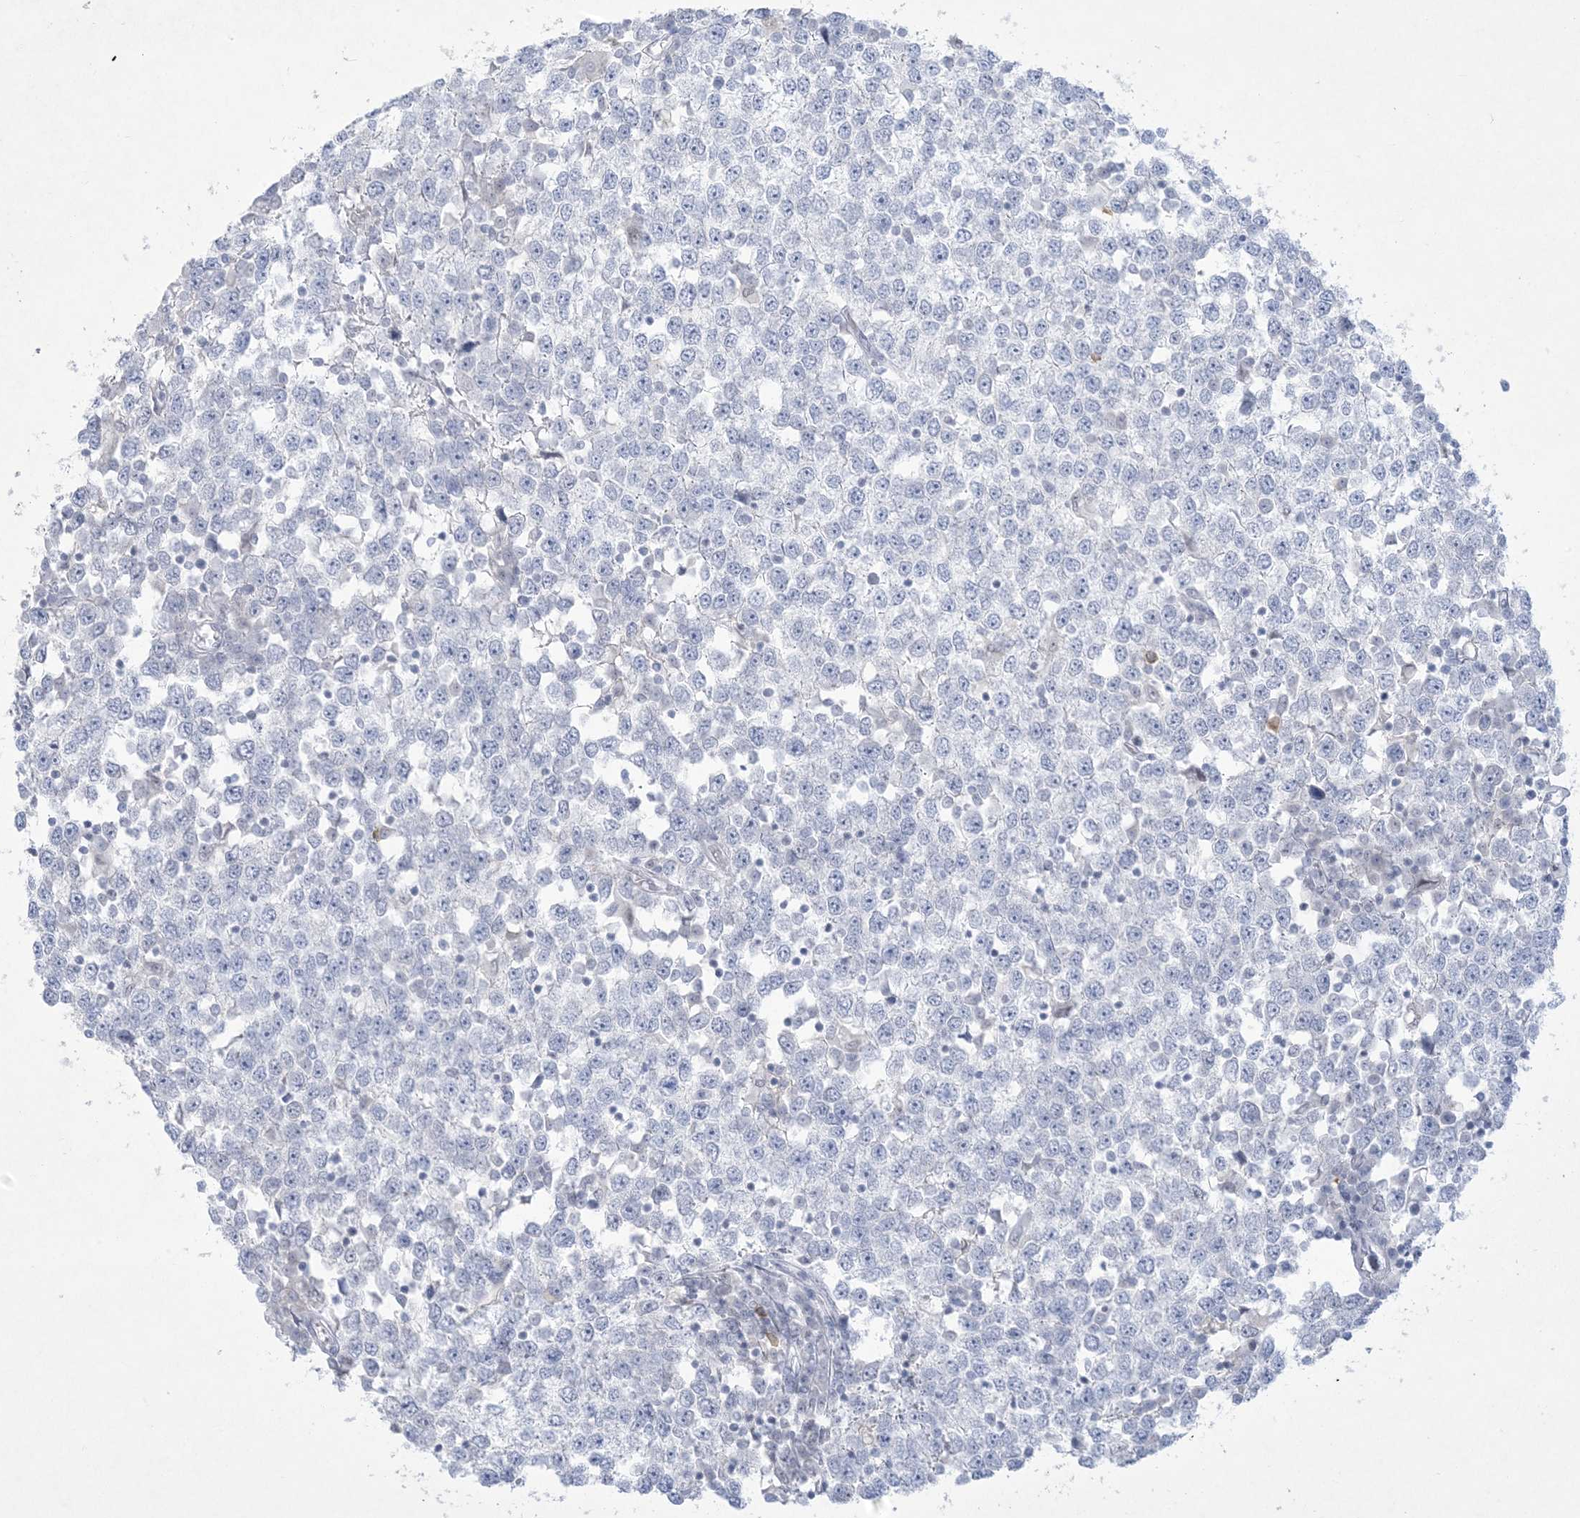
{"staining": {"intensity": "negative", "quantity": "none", "location": "none"}, "tissue": "testis cancer", "cell_type": "Tumor cells", "image_type": "cancer", "snomed": [{"axis": "morphology", "description": "Seminoma, NOS"}, {"axis": "topography", "description": "Testis"}], "caption": "This is an immunohistochemistry (IHC) photomicrograph of human testis cancer (seminoma). There is no staining in tumor cells.", "gene": "HOMEZ", "patient": {"sex": "male", "age": 65}}